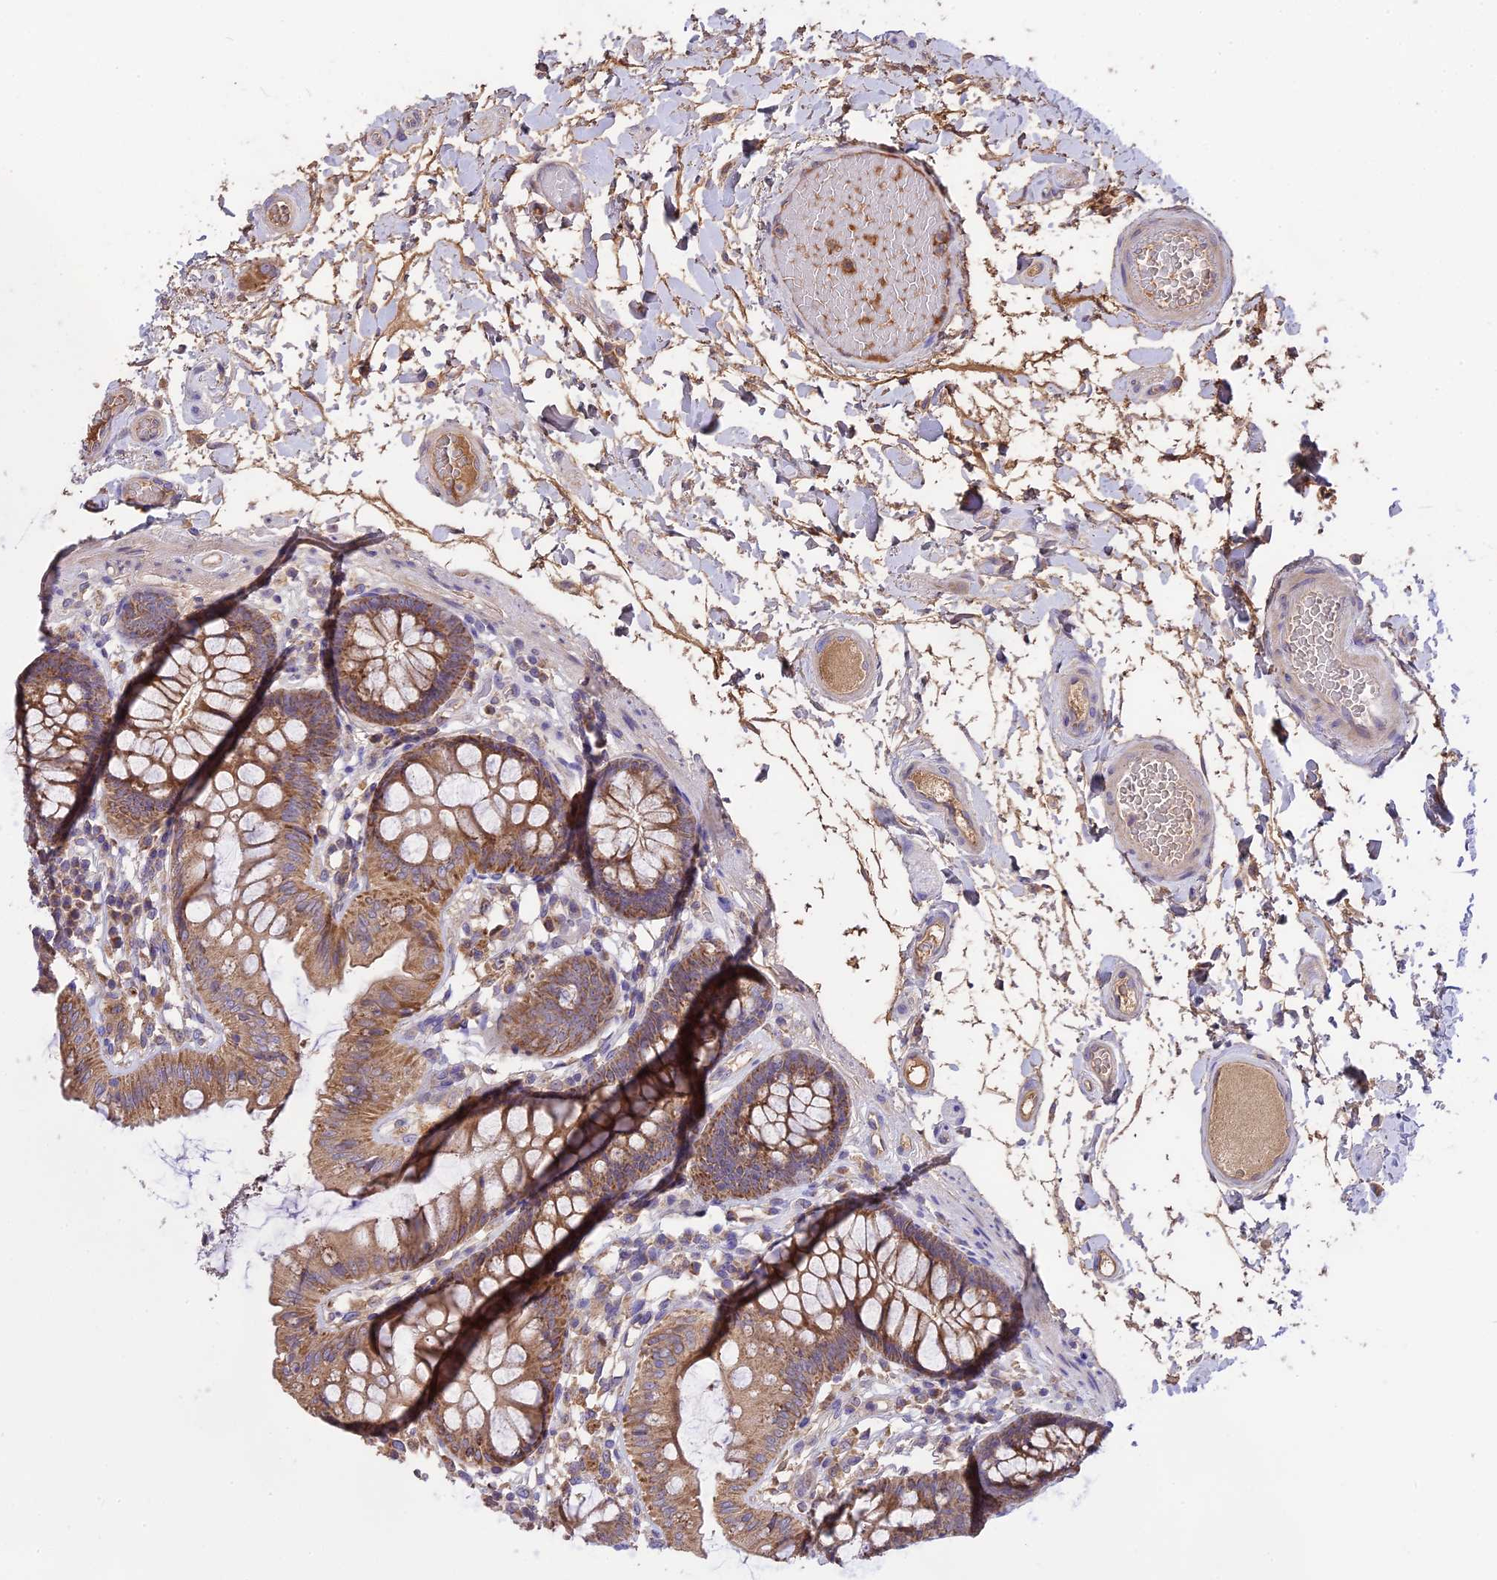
{"staining": {"intensity": "weak", "quantity": ">75%", "location": "cytoplasmic/membranous"}, "tissue": "colon", "cell_type": "Endothelial cells", "image_type": "normal", "snomed": [{"axis": "morphology", "description": "Normal tissue, NOS"}, {"axis": "topography", "description": "Colon"}], "caption": "Normal colon displays weak cytoplasmic/membranous positivity in about >75% of endothelial cells, visualized by immunohistochemistry. (DAB (3,3'-diaminobenzidine) = brown stain, brightfield microscopy at high magnification).", "gene": "NUDT8", "patient": {"sex": "male", "age": 84}}